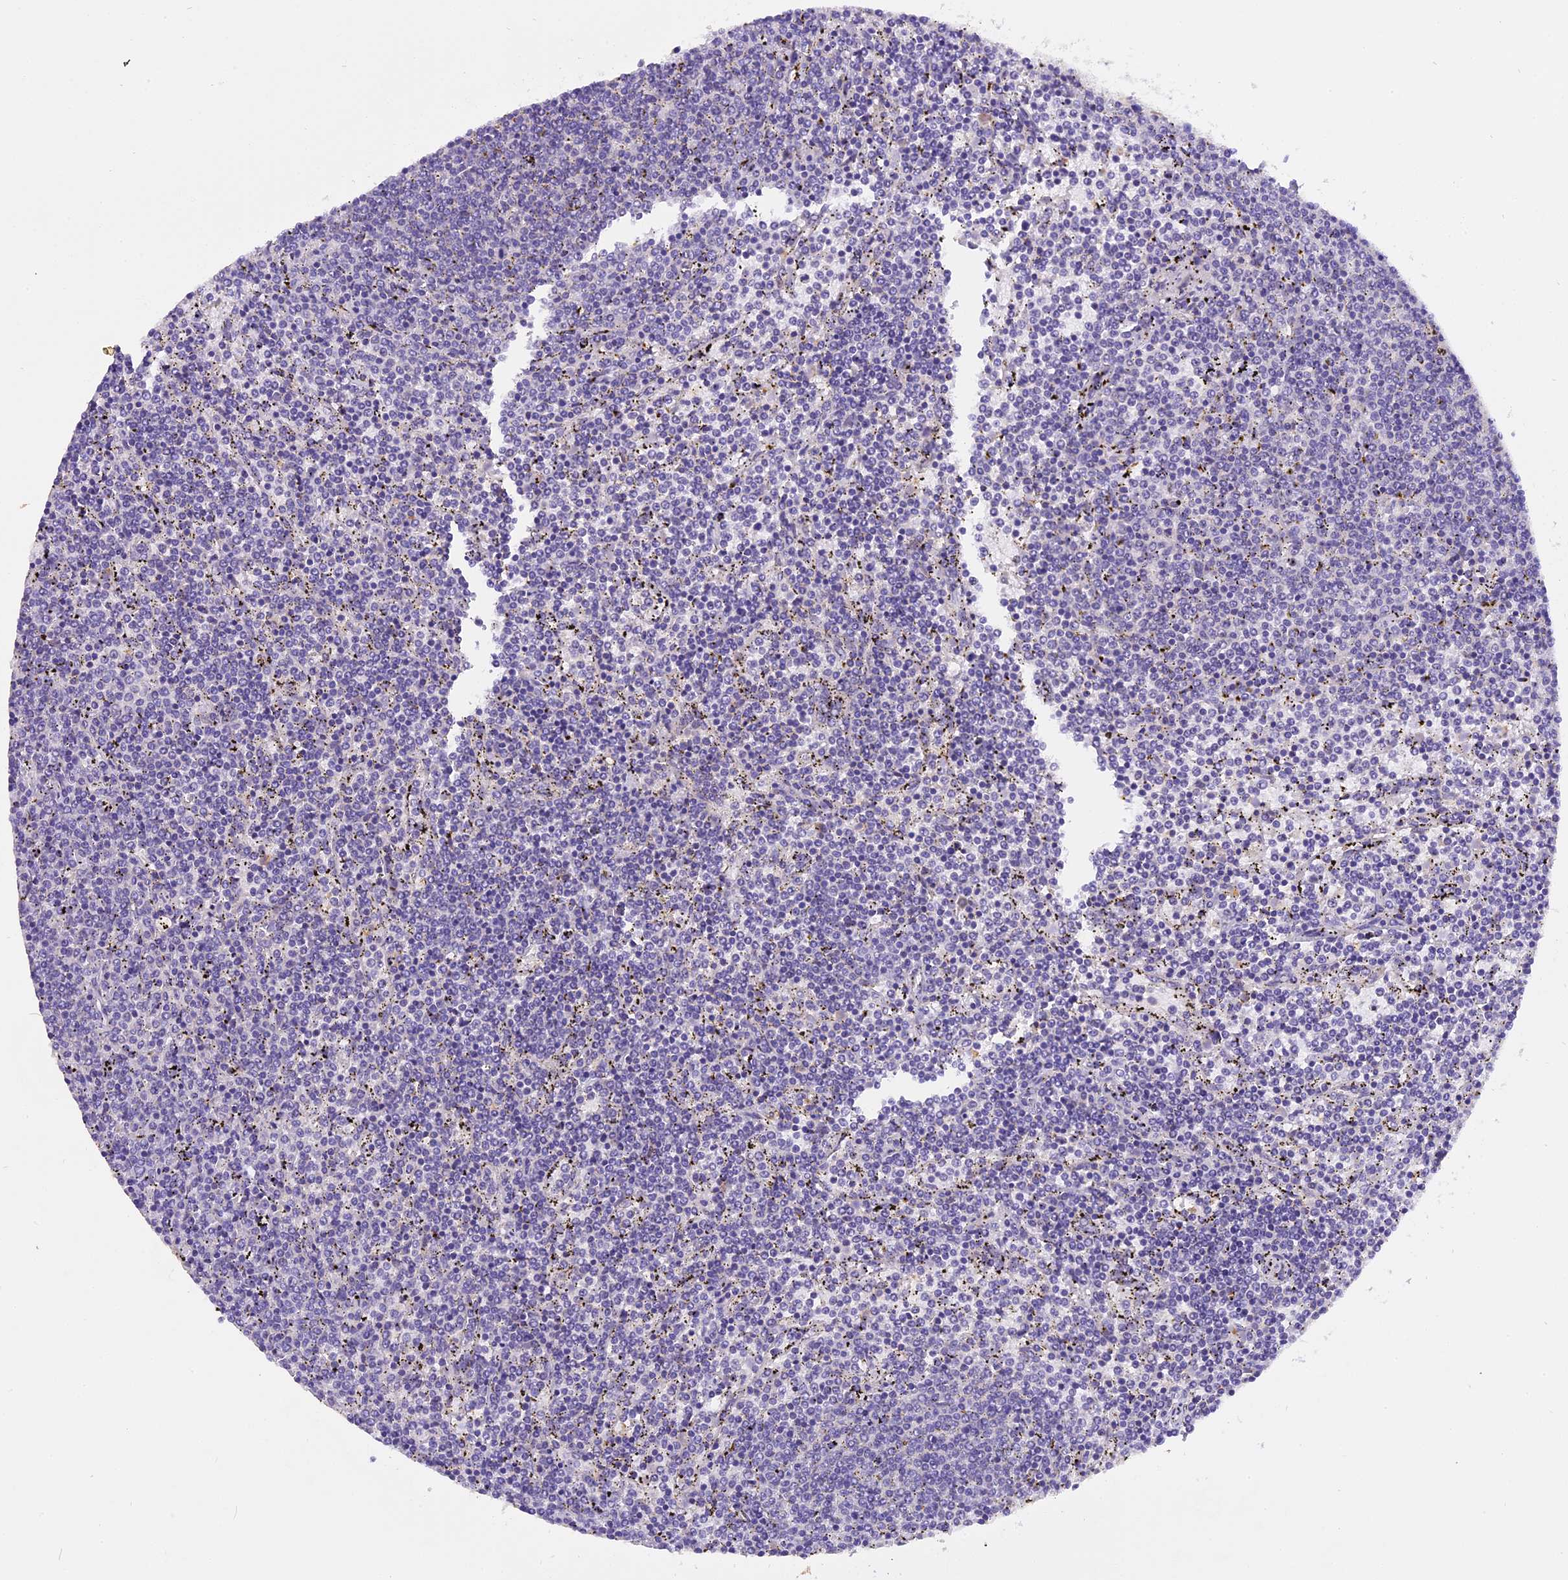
{"staining": {"intensity": "negative", "quantity": "none", "location": "none"}, "tissue": "lymphoma", "cell_type": "Tumor cells", "image_type": "cancer", "snomed": [{"axis": "morphology", "description": "Malignant lymphoma, non-Hodgkin's type, Low grade"}, {"axis": "topography", "description": "Spleen"}], "caption": "Low-grade malignant lymphoma, non-Hodgkin's type was stained to show a protein in brown. There is no significant staining in tumor cells.", "gene": "TRIM3", "patient": {"sex": "female", "age": 50}}